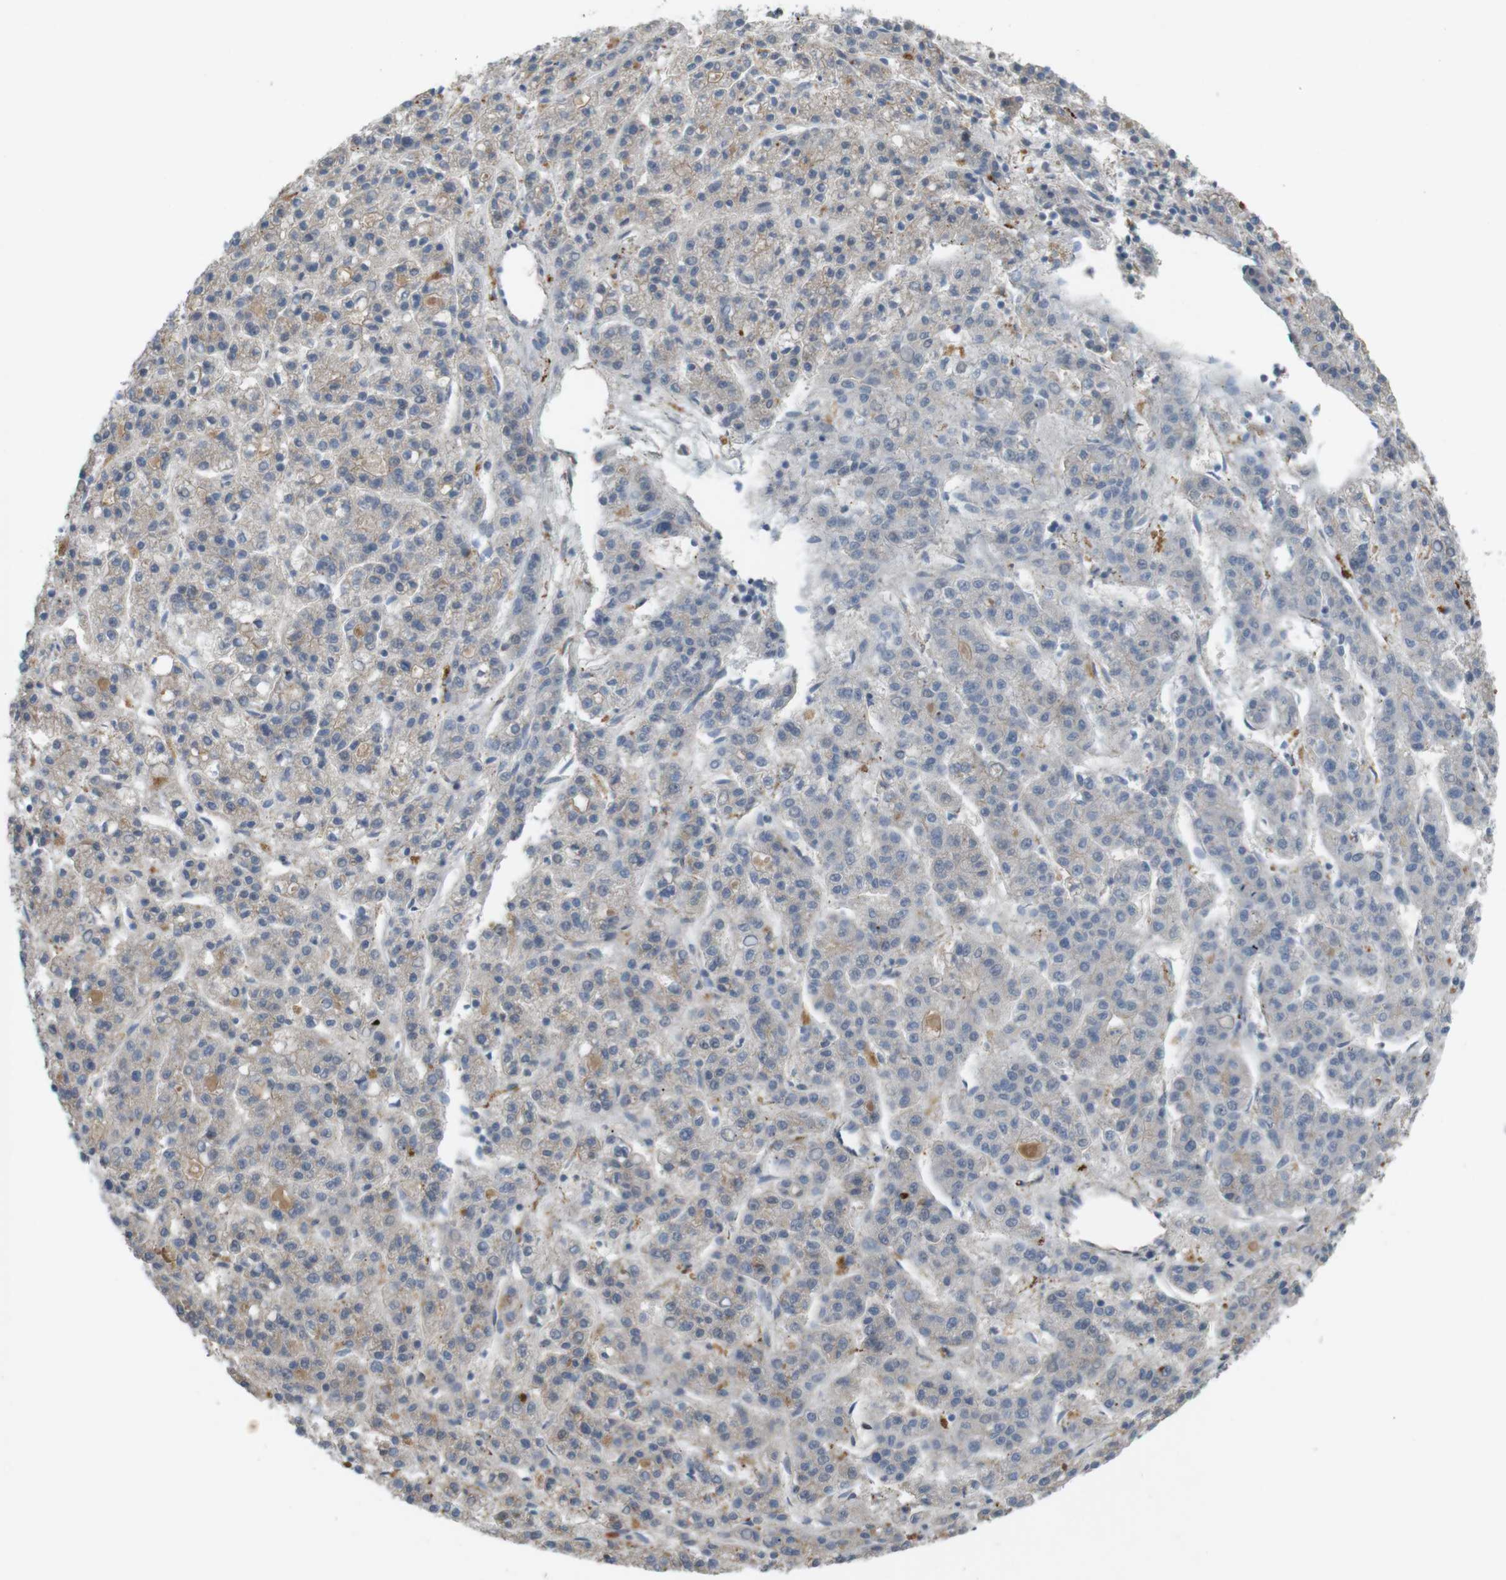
{"staining": {"intensity": "weak", "quantity": ">75%", "location": "cytoplasmic/membranous"}, "tissue": "liver cancer", "cell_type": "Tumor cells", "image_type": "cancer", "snomed": [{"axis": "morphology", "description": "Carcinoma, Hepatocellular, NOS"}, {"axis": "topography", "description": "Liver"}], "caption": "Tumor cells show weak cytoplasmic/membranous expression in about >75% of cells in liver cancer (hepatocellular carcinoma).", "gene": "BVES", "patient": {"sex": "male", "age": 70}}